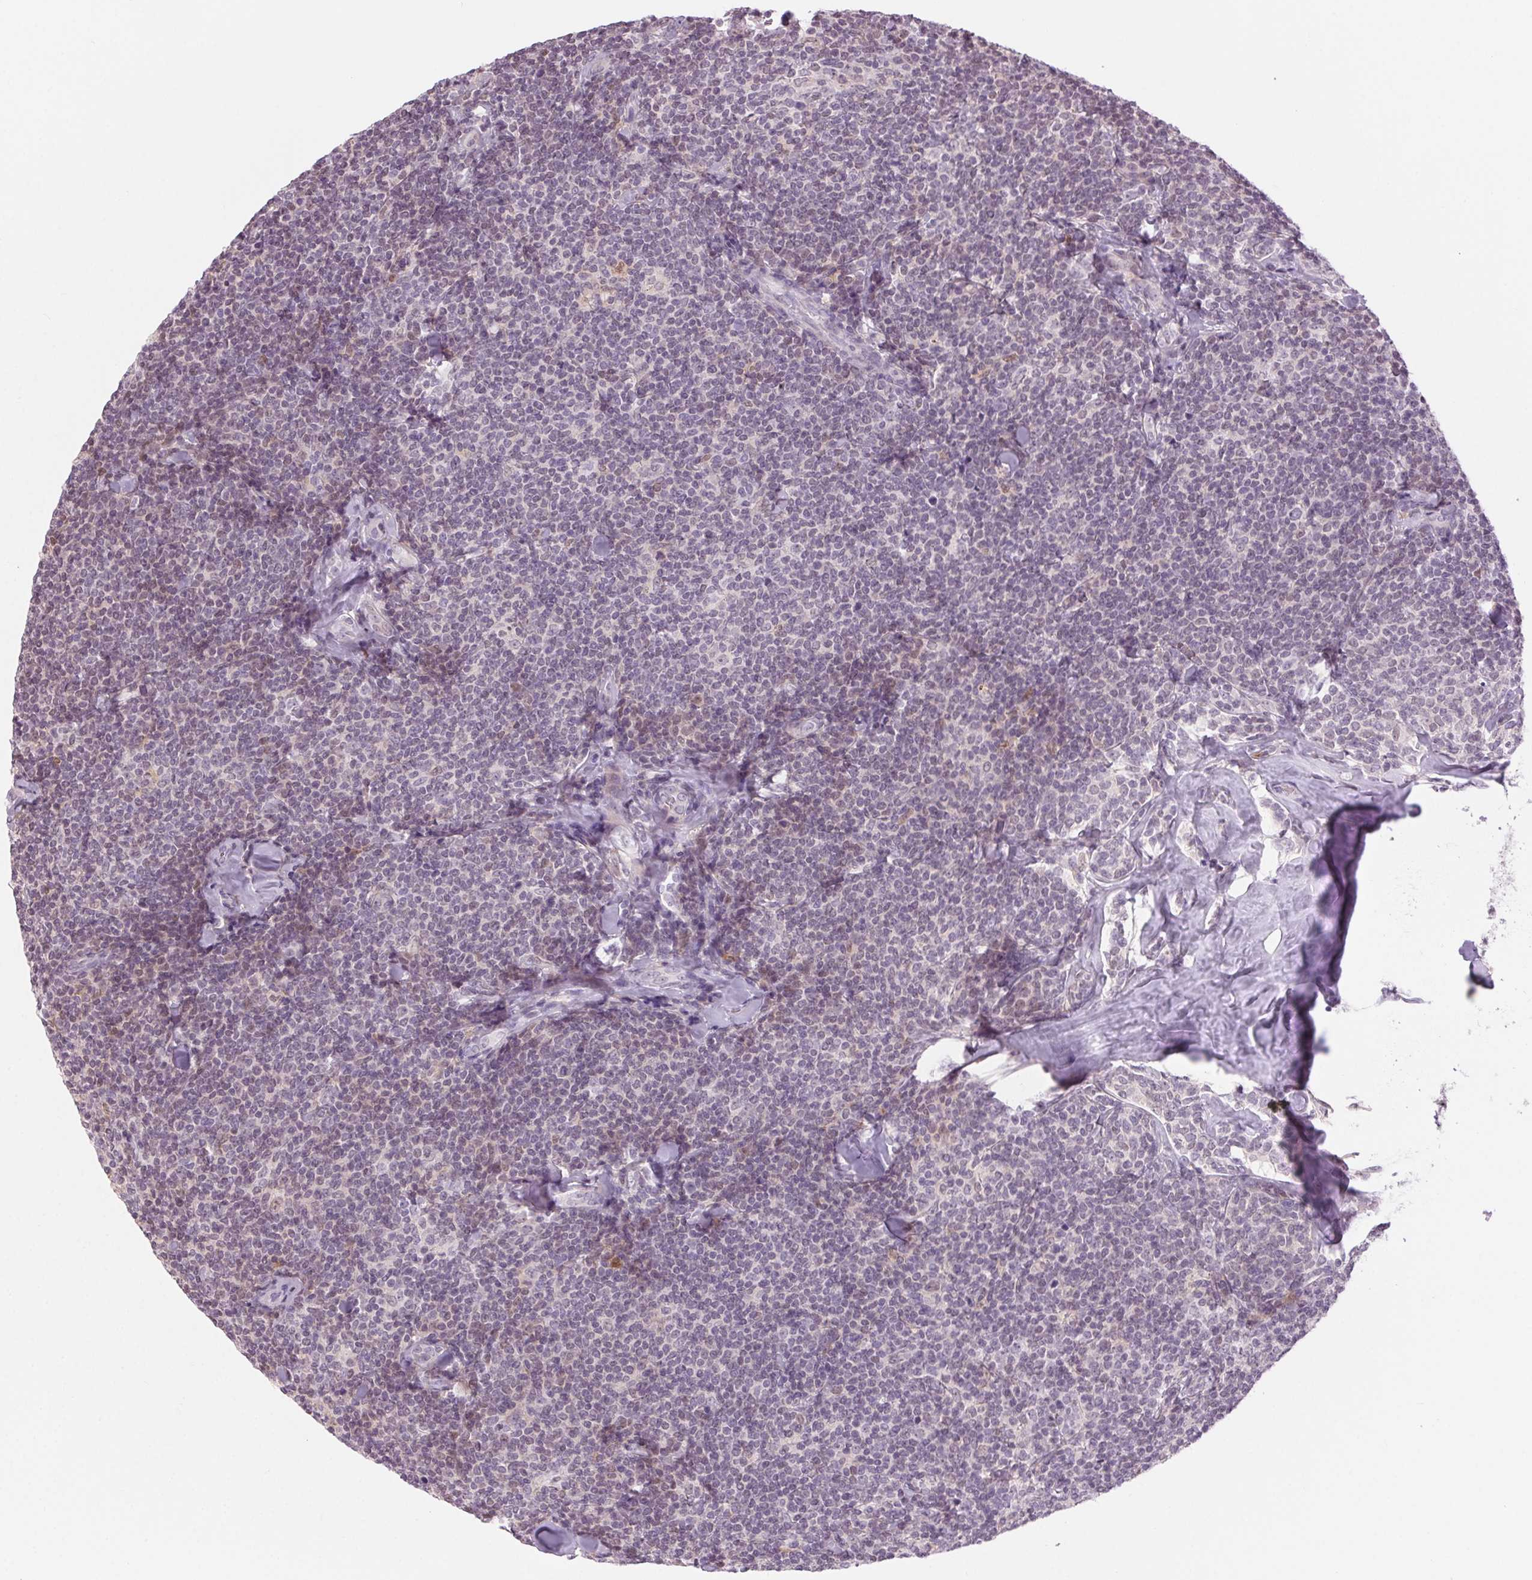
{"staining": {"intensity": "negative", "quantity": "none", "location": "none"}, "tissue": "lymphoma", "cell_type": "Tumor cells", "image_type": "cancer", "snomed": [{"axis": "morphology", "description": "Malignant lymphoma, non-Hodgkin's type, Low grade"}, {"axis": "topography", "description": "Lymph node"}], "caption": "A micrograph of low-grade malignant lymphoma, non-Hodgkin's type stained for a protein demonstrates no brown staining in tumor cells. Nuclei are stained in blue.", "gene": "SLC6A19", "patient": {"sex": "female", "age": 56}}